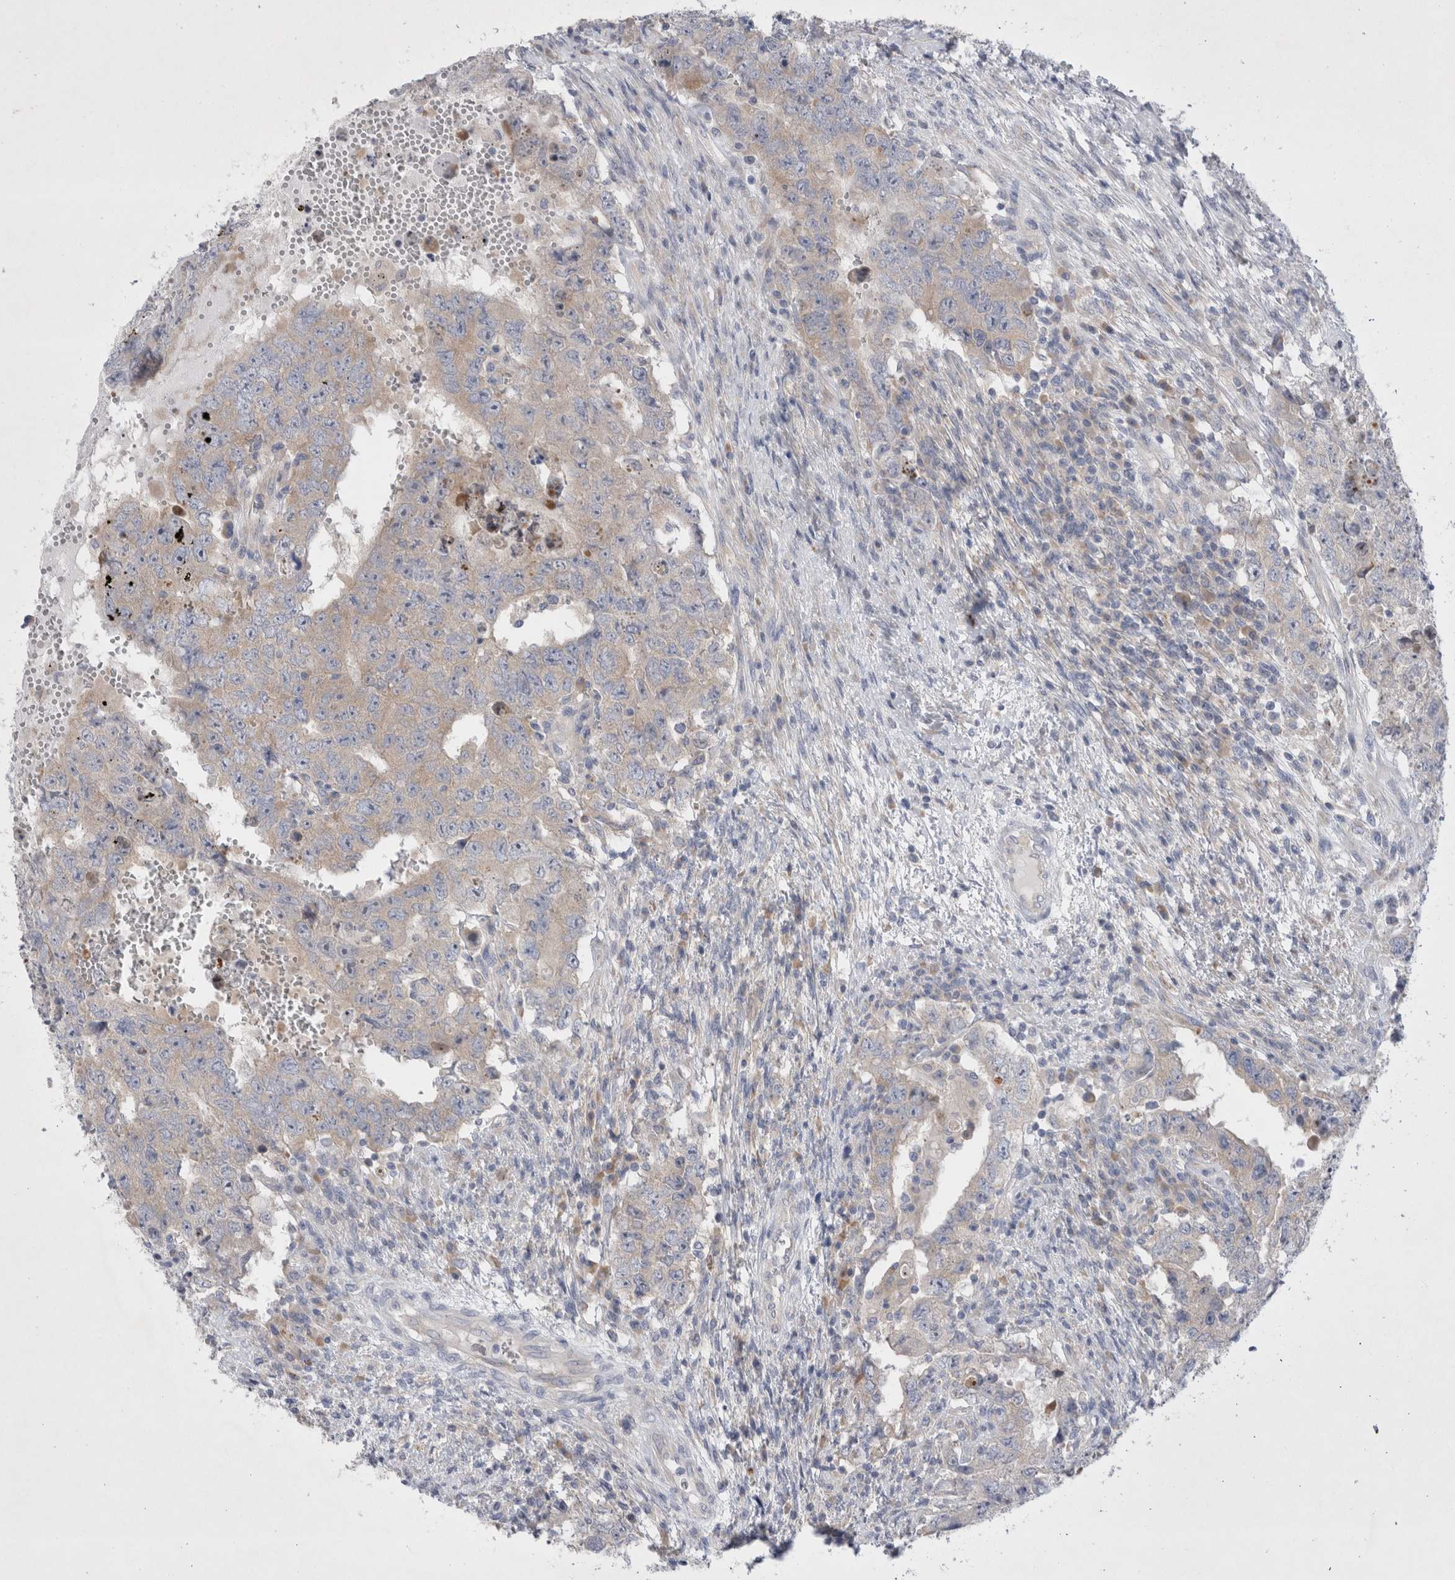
{"staining": {"intensity": "weak", "quantity": "25%-75%", "location": "cytoplasmic/membranous"}, "tissue": "testis cancer", "cell_type": "Tumor cells", "image_type": "cancer", "snomed": [{"axis": "morphology", "description": "Carcinoma, Embryonal, NOS"}, {"axis": "topography", "description": "Testis"}], "caption": "Immunohistochemistry (IHC) staining of embryonal carcinoma (testis), which shows low levels of weak cytoplasmic/membranous staining in about 25%-75% of tumor cells indicating weak cytoplasmic/membranous protein staining. The staining was performed using DAB (brown) for protein detection and nuclei were counterstained in hematoxylin (blue).", "gene": "RBM12B", "patient": {"sex": "male", "age": 26}}